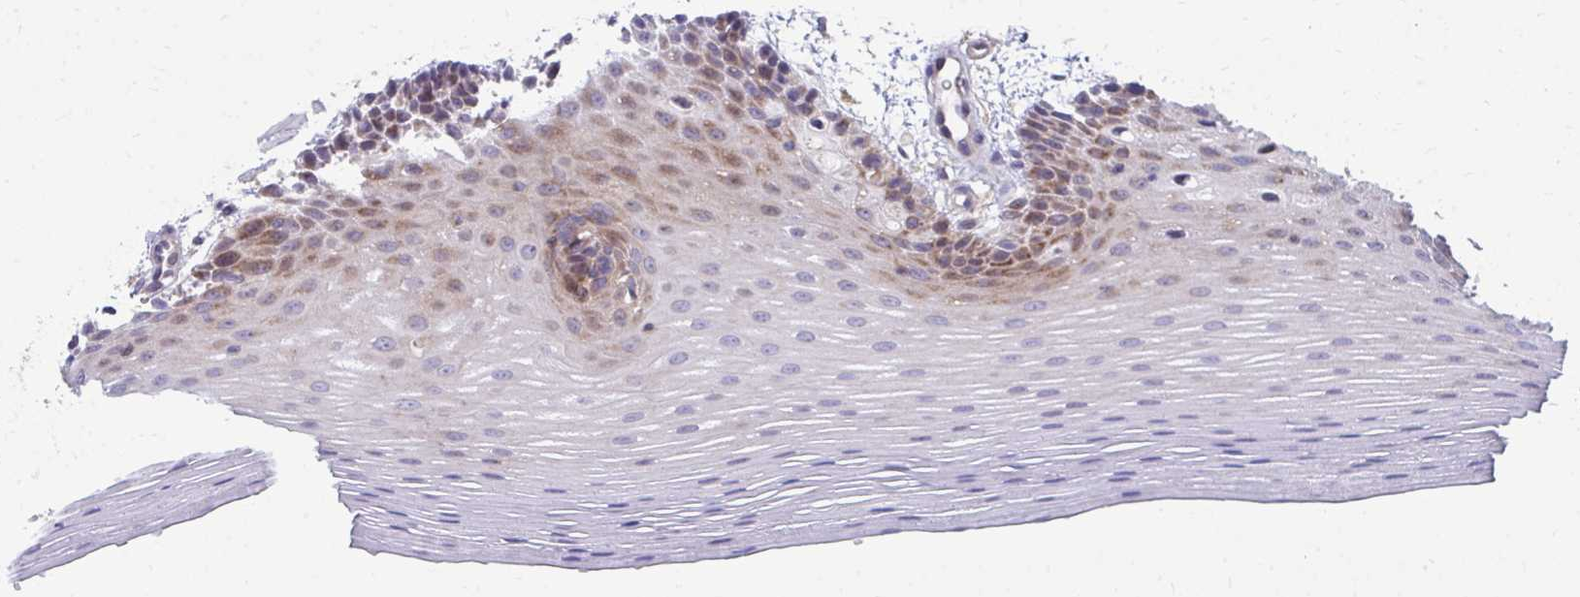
{"staining": {"intensity": "moderate", "quantity": ">75%", "location": "cytoplasmic/membranous"}, "tissue": "oral mucosa", "cell_type": "Squamous epithelial cells", "image_type": "normal", "snomed": [{"axis": "morphology", "description": "Normal tissue, NOS"}, {"axis": "topography", "description": "Oral tissue"}], "caption": "A micrograph of oral mucosa stained for a protein displays moderate cytoplasmic/membranous brown staining in squamous epithelial cells.", "gene": "C16orf54", "patient": {"sex": "female", "age": 81}}